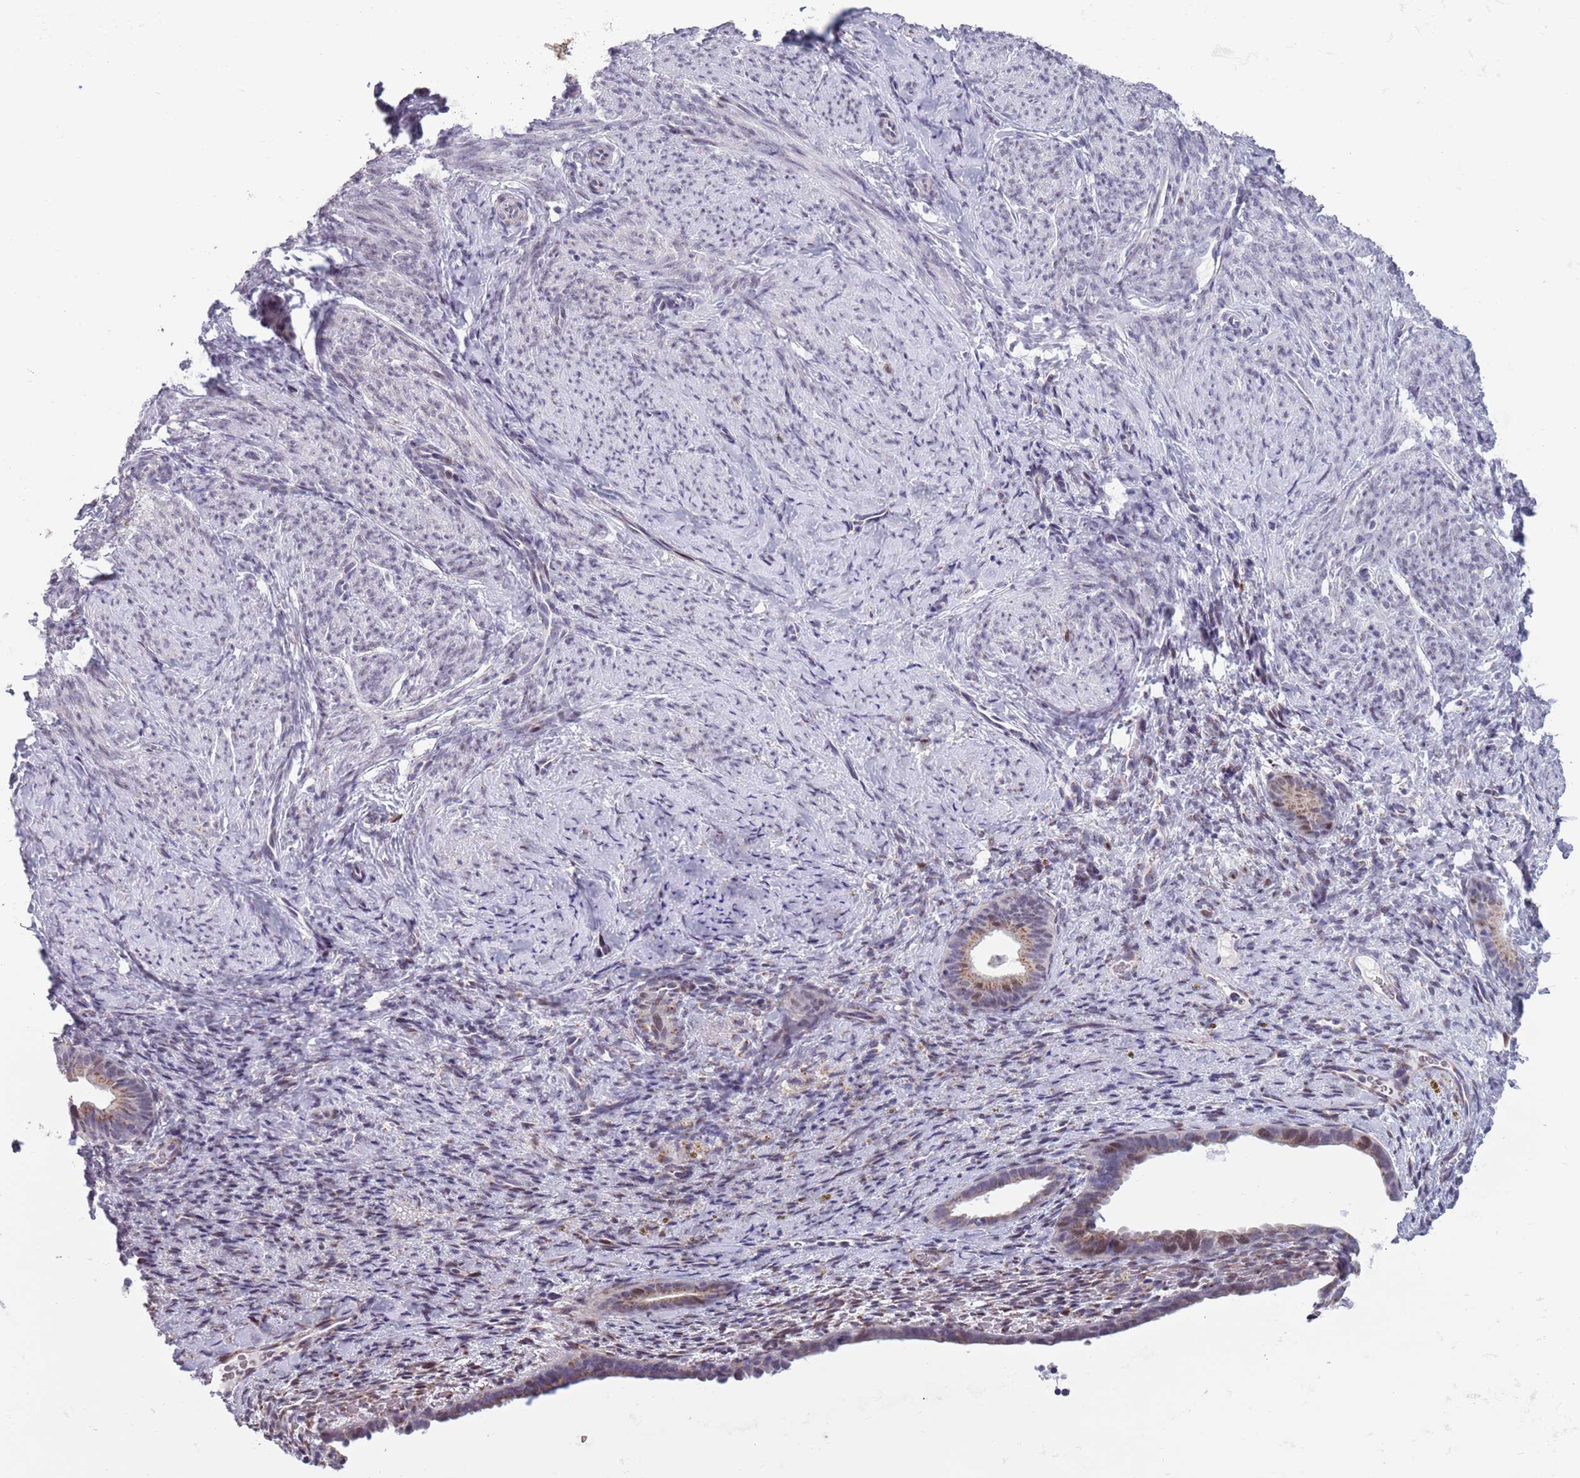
{"staining": {"intensity": "moderate", "quantity": "<25%", "location": "nuclear"}, "tissue": "endometrium", "cell_type": "Cells in endometrial stroma", "image_type": "normal", "snomed": [{"axis": "morphology", "description": "Normal tissue, NOS"}, {"axis": "topography", "description": "Endometrium"}], "caption": "Endometrium stained with immunohistochemistry reveals moderate nuclear staining in approximately <25% of cells in endometrial stroma.", "gene": "ZKSCAN2", "patient": {"sex": "female", "age": 65}}